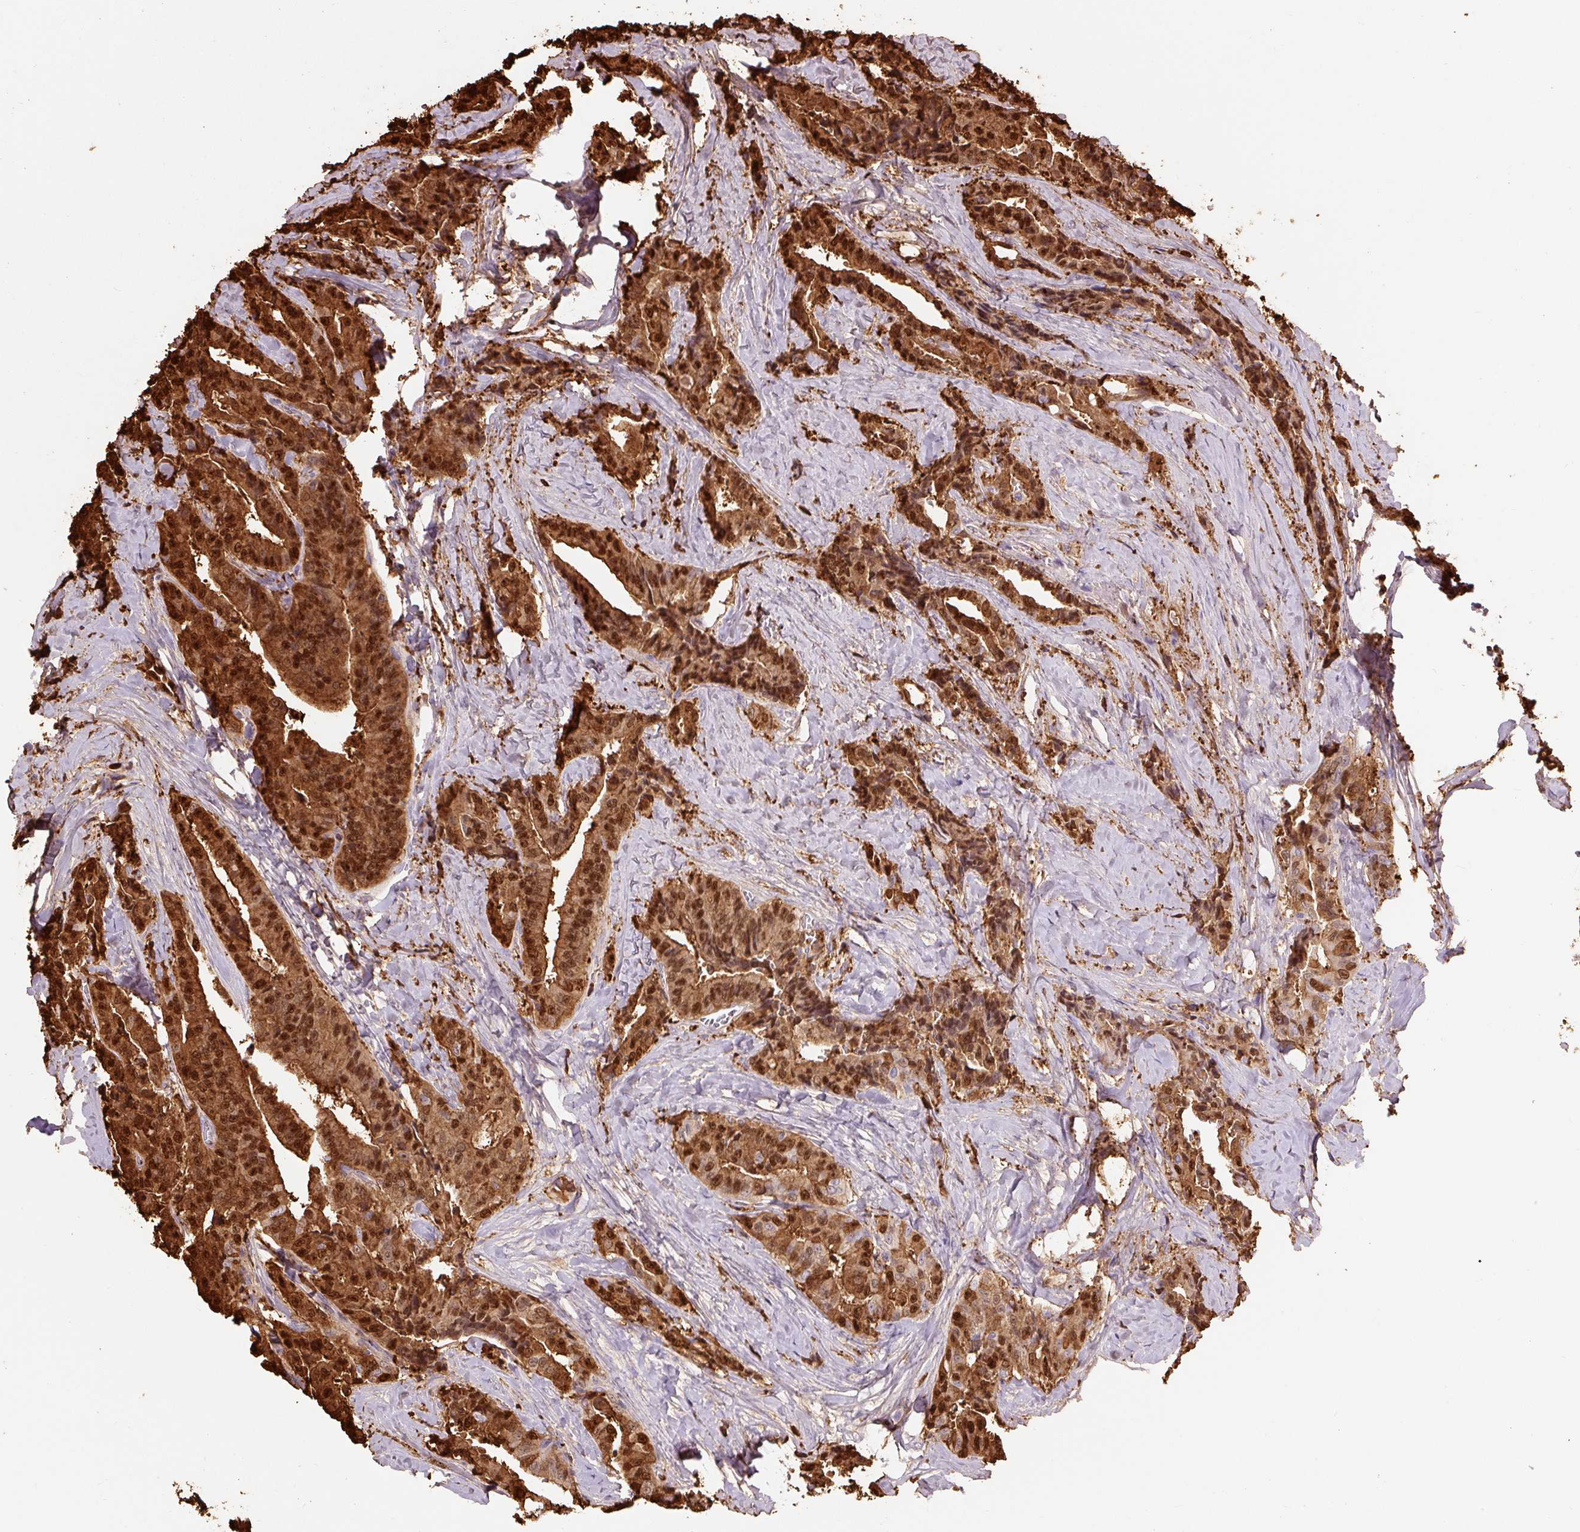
{"staining": {"intensity": "strong", "quantity": ">75%", "location": "cytoplasmic/membranous,nuclear"}, "tissue": "thyroid cancer", "cell_type": "Tumor cells", "image_type": "cancer", "snomed": [{"axis": "morphology", "description": "Papillary adenocarcinoma, NOS"}, {"axis": "topography", "description": "Thyroid gland"}], "caption": "Human thyroid papillary adenocarcinoma stained with a brown dye reveals strong cytoplasmic/membranous and nuclear positive positivity in about >75% of tumor cells.", "gene": "S100A4", "patient": {"sex": "male", "age": 61}}